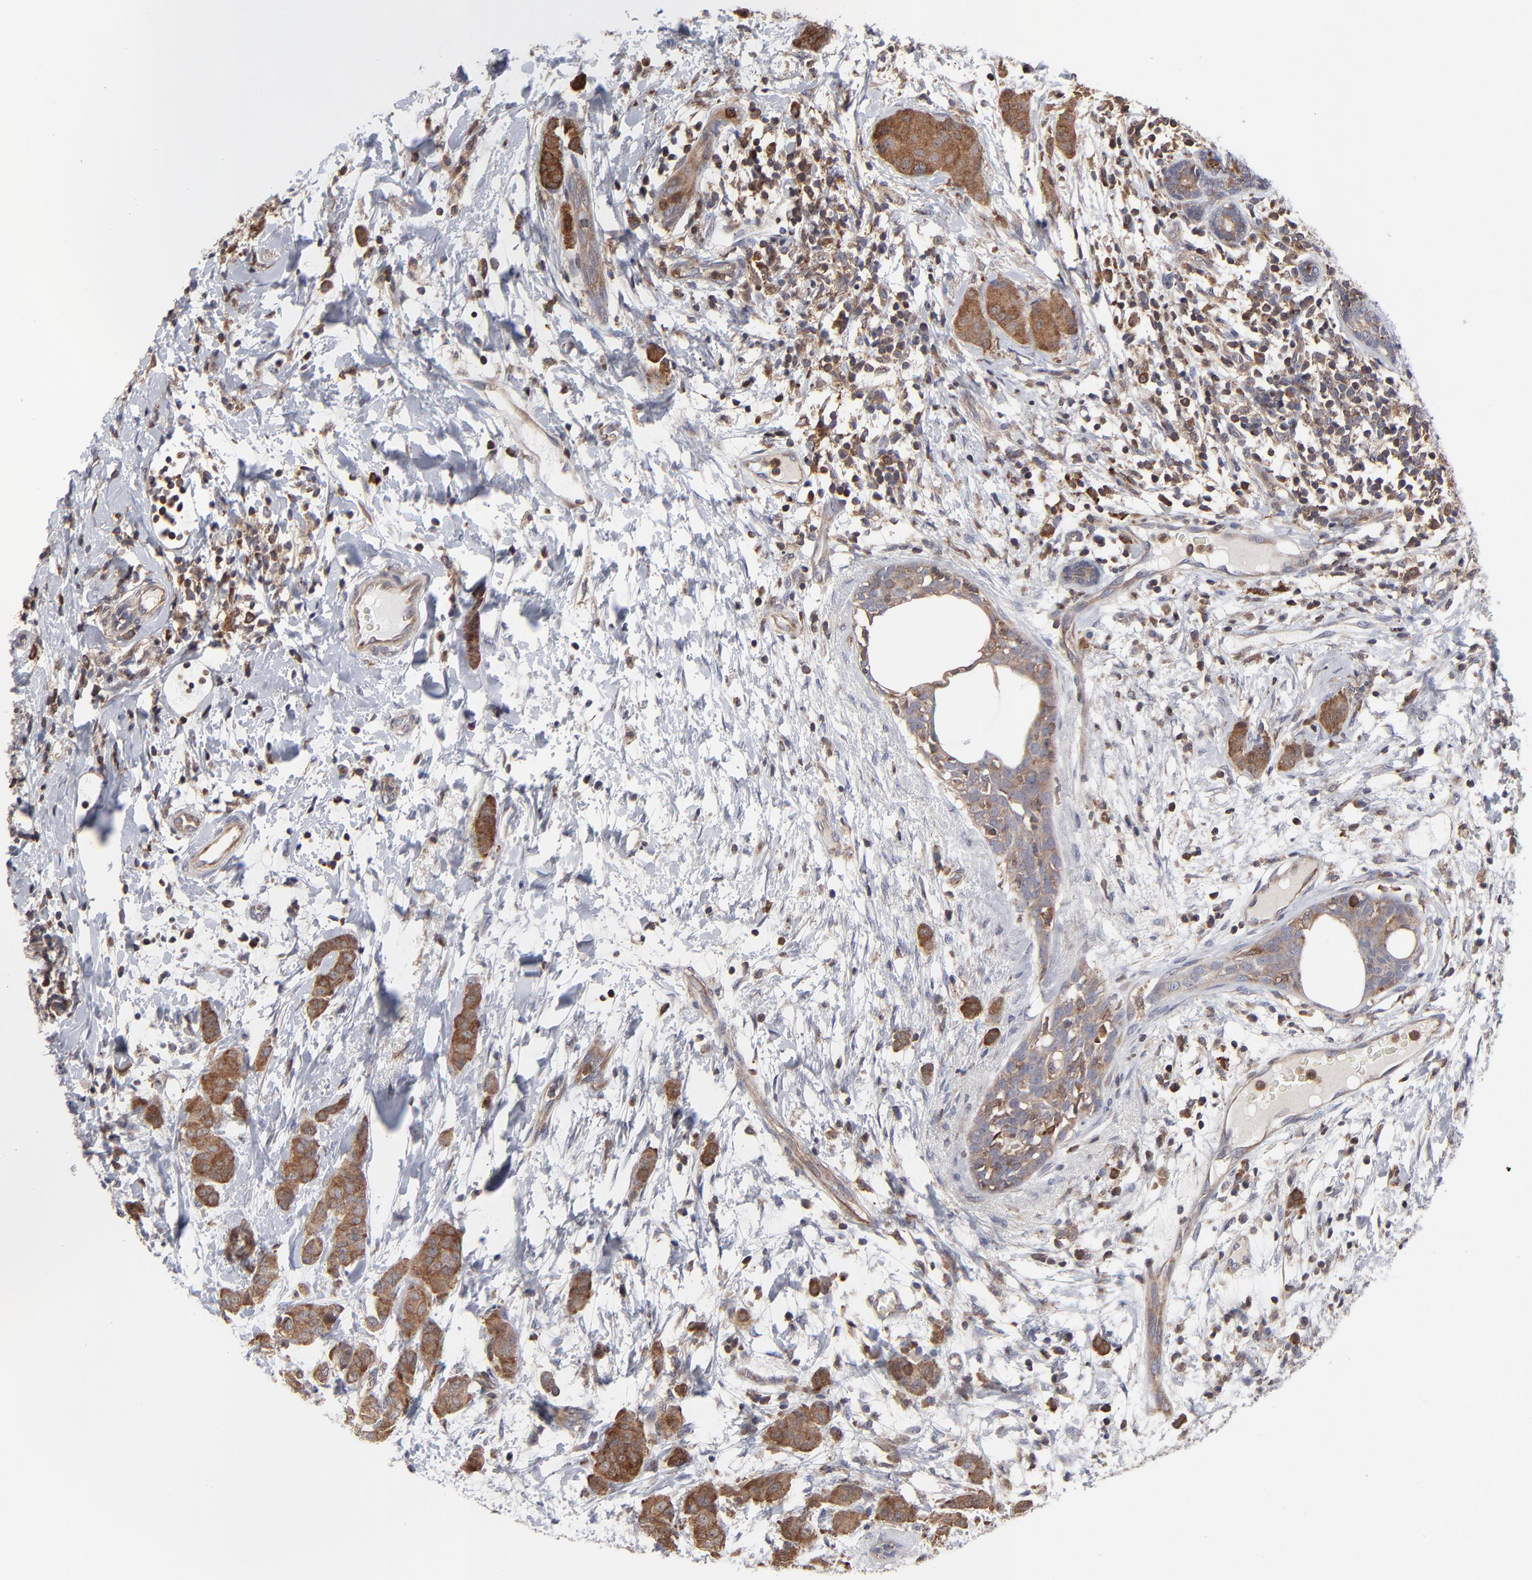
{"staining": {"intensity": "moderate", "quantity": ">75%", "location": "cytoplasmic/membranous"}, "tissue": "breast cancer", "cell_type": "Tumor cells", "image_type": "cancer", "snomed": [{"axis": "morphology", "description": "Duct carcinoma"}, {"axis": "topography", "description": "Breast"}], "caption": "This micrograph exhibits IHC staining of human breast cancer, with medium moderate cytoplasmic/membranous positivity in approximately >75% of tumor cells.", "gene": "MAP2K1", "patient": {"sex": "female", "age": 40}}